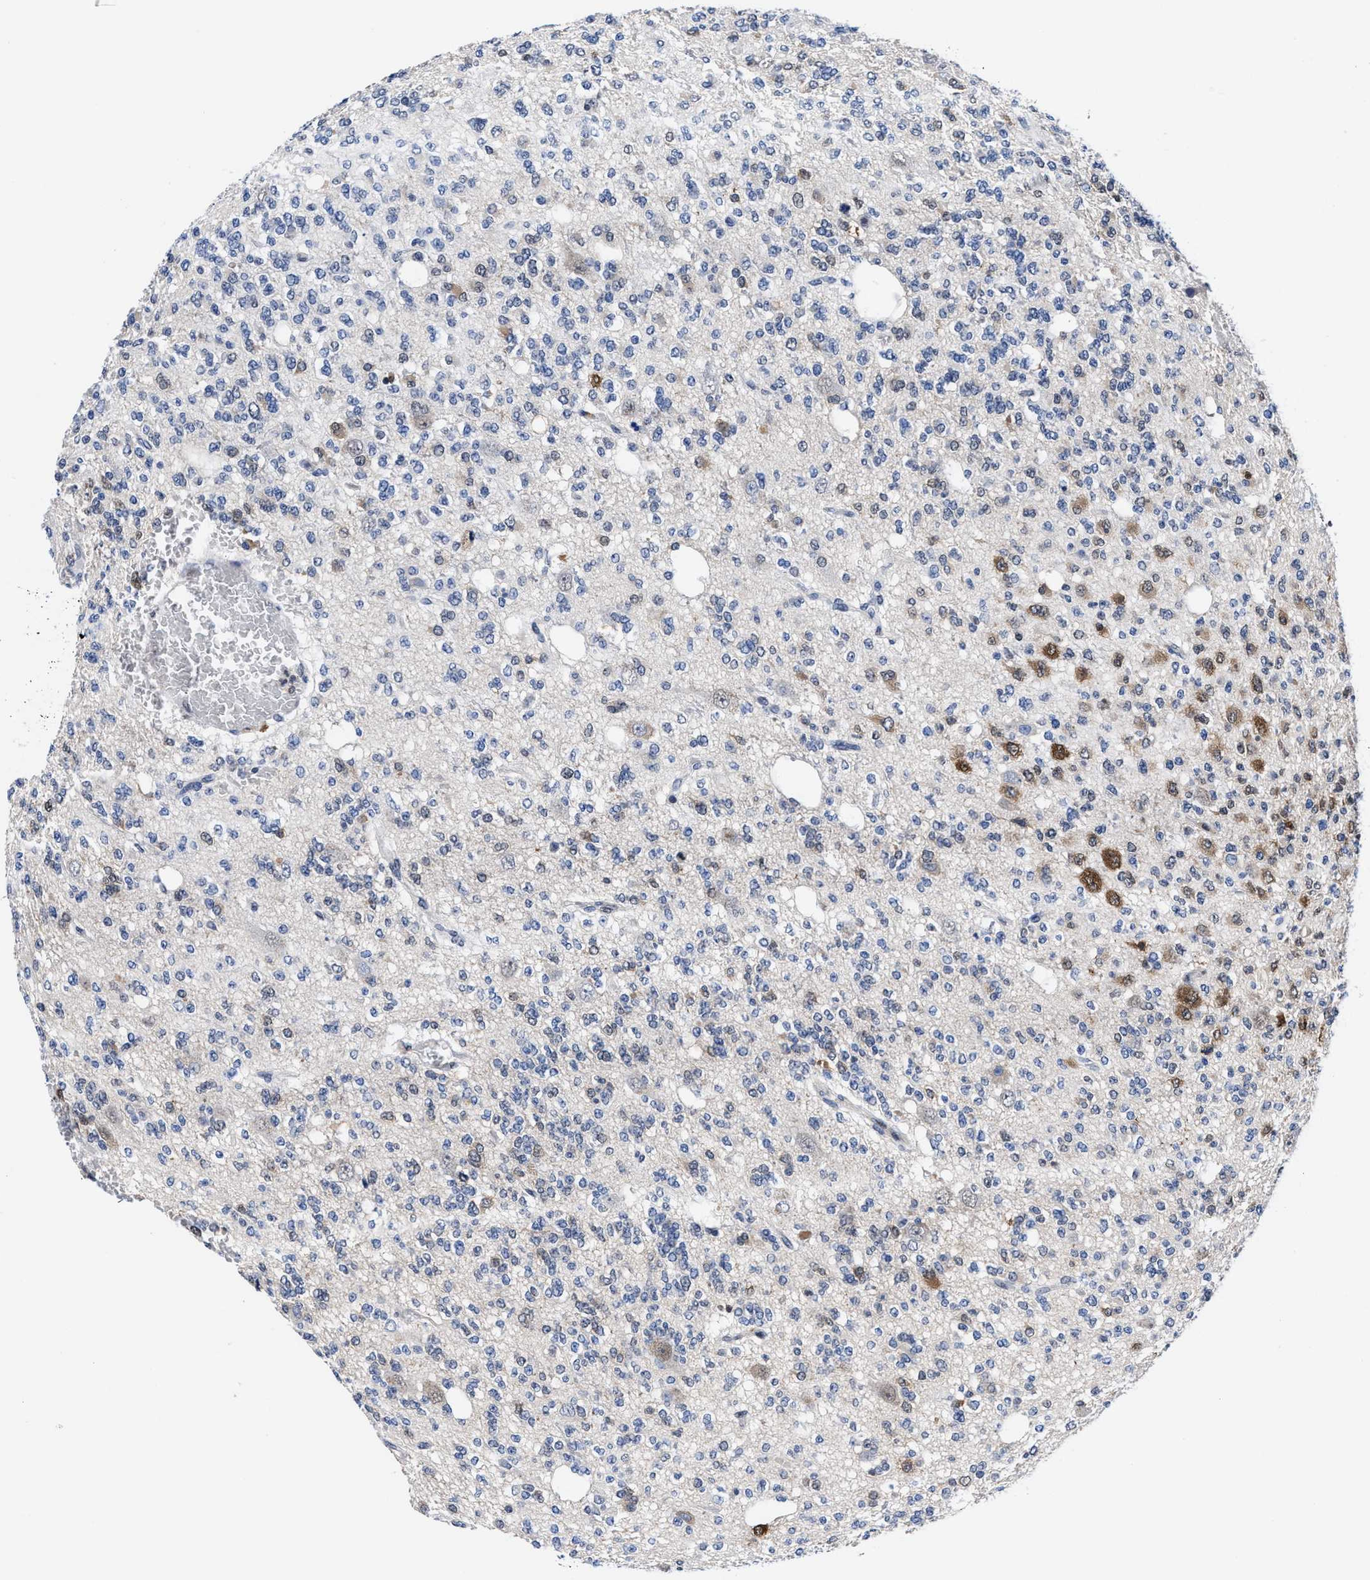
{"staining": {"intensity": "negative", "quantity": "none", "location": "none"}, "tissue": "glioma", "cell_type": "Tumor cells", "image_type": "cancer", "snomed": [{"axis": "morphology", "description": "Glioma, malignant, Low grade"}, {"axis": "topography", "description": "Brain"}], "caption": "DAB (3,3'-diaminobenzidine) immunohistochemical staining of human malignant glioma (low-grade) shows no significant expression in tumor cells.", "gene": "ACLY", "patient": {"sex": "male", "age": 38}}